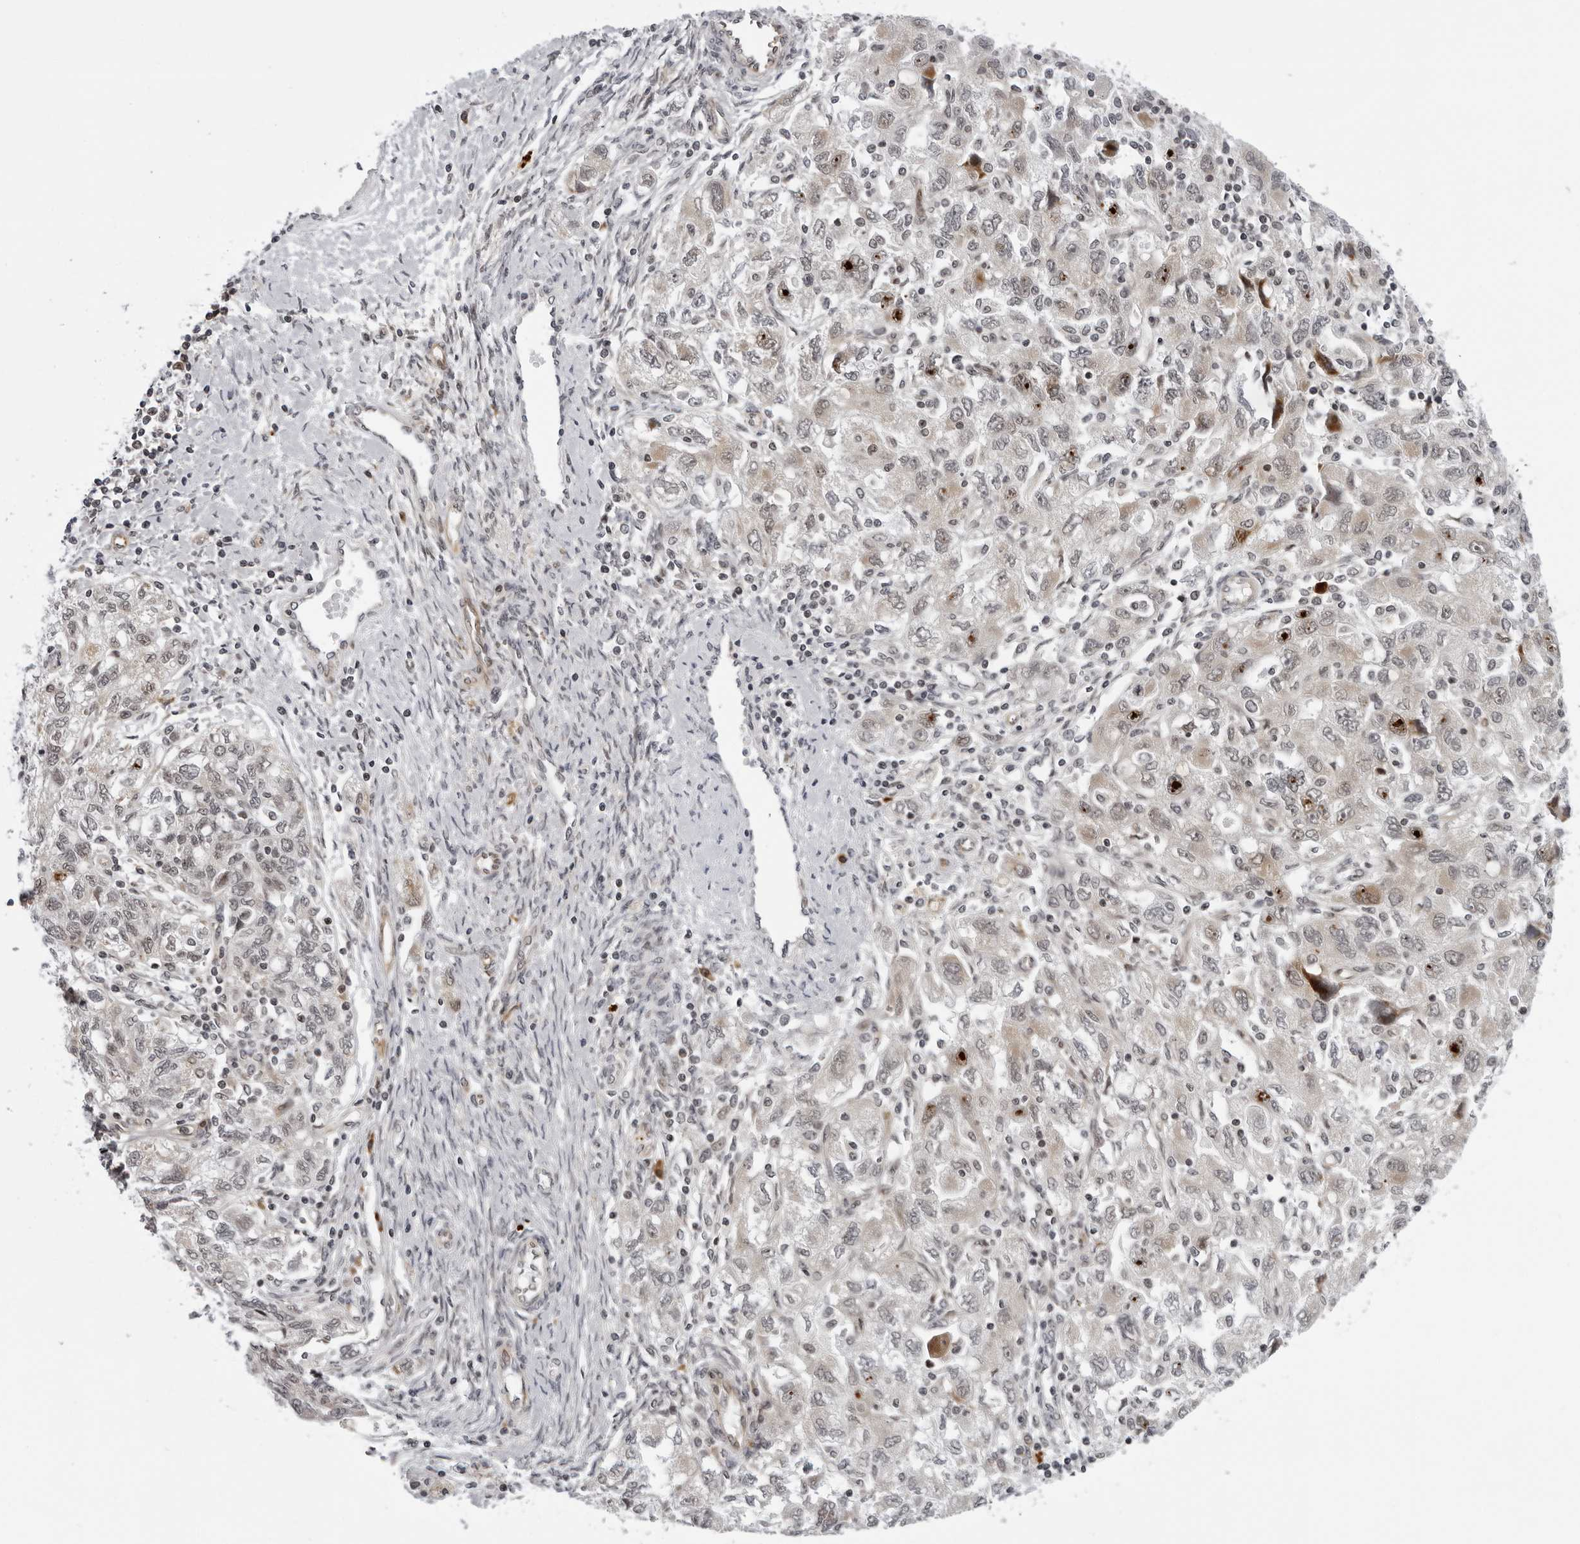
{"staining": {"intensity": "weak", "quantity": "<25%", "location": "cytoplasmic/membranous"}, "tissue": "ovarian cancer", "cell_type": "Tumor cells", "image_type": "cancer", "snomed": [{"axis": "morphology", "description": "Carcinoma, NOS"}, {"axis": "morphology", "description": "Cystadenocarcinoma, serous, NOS"}, {"axis": "topography", "description": "Ovary"}], "caption": "This is a photomicrograph of IHC staining of ovarian serous cystadenocarcinoma, which shows no staining in tumor cells. (DAB (3,3'-diaminobenzidine) immunohistochemistry (IHC) with hematoxylin counter stain).", "gene": "GCSAML", "patient": {"sex": "female", "age": 69}}